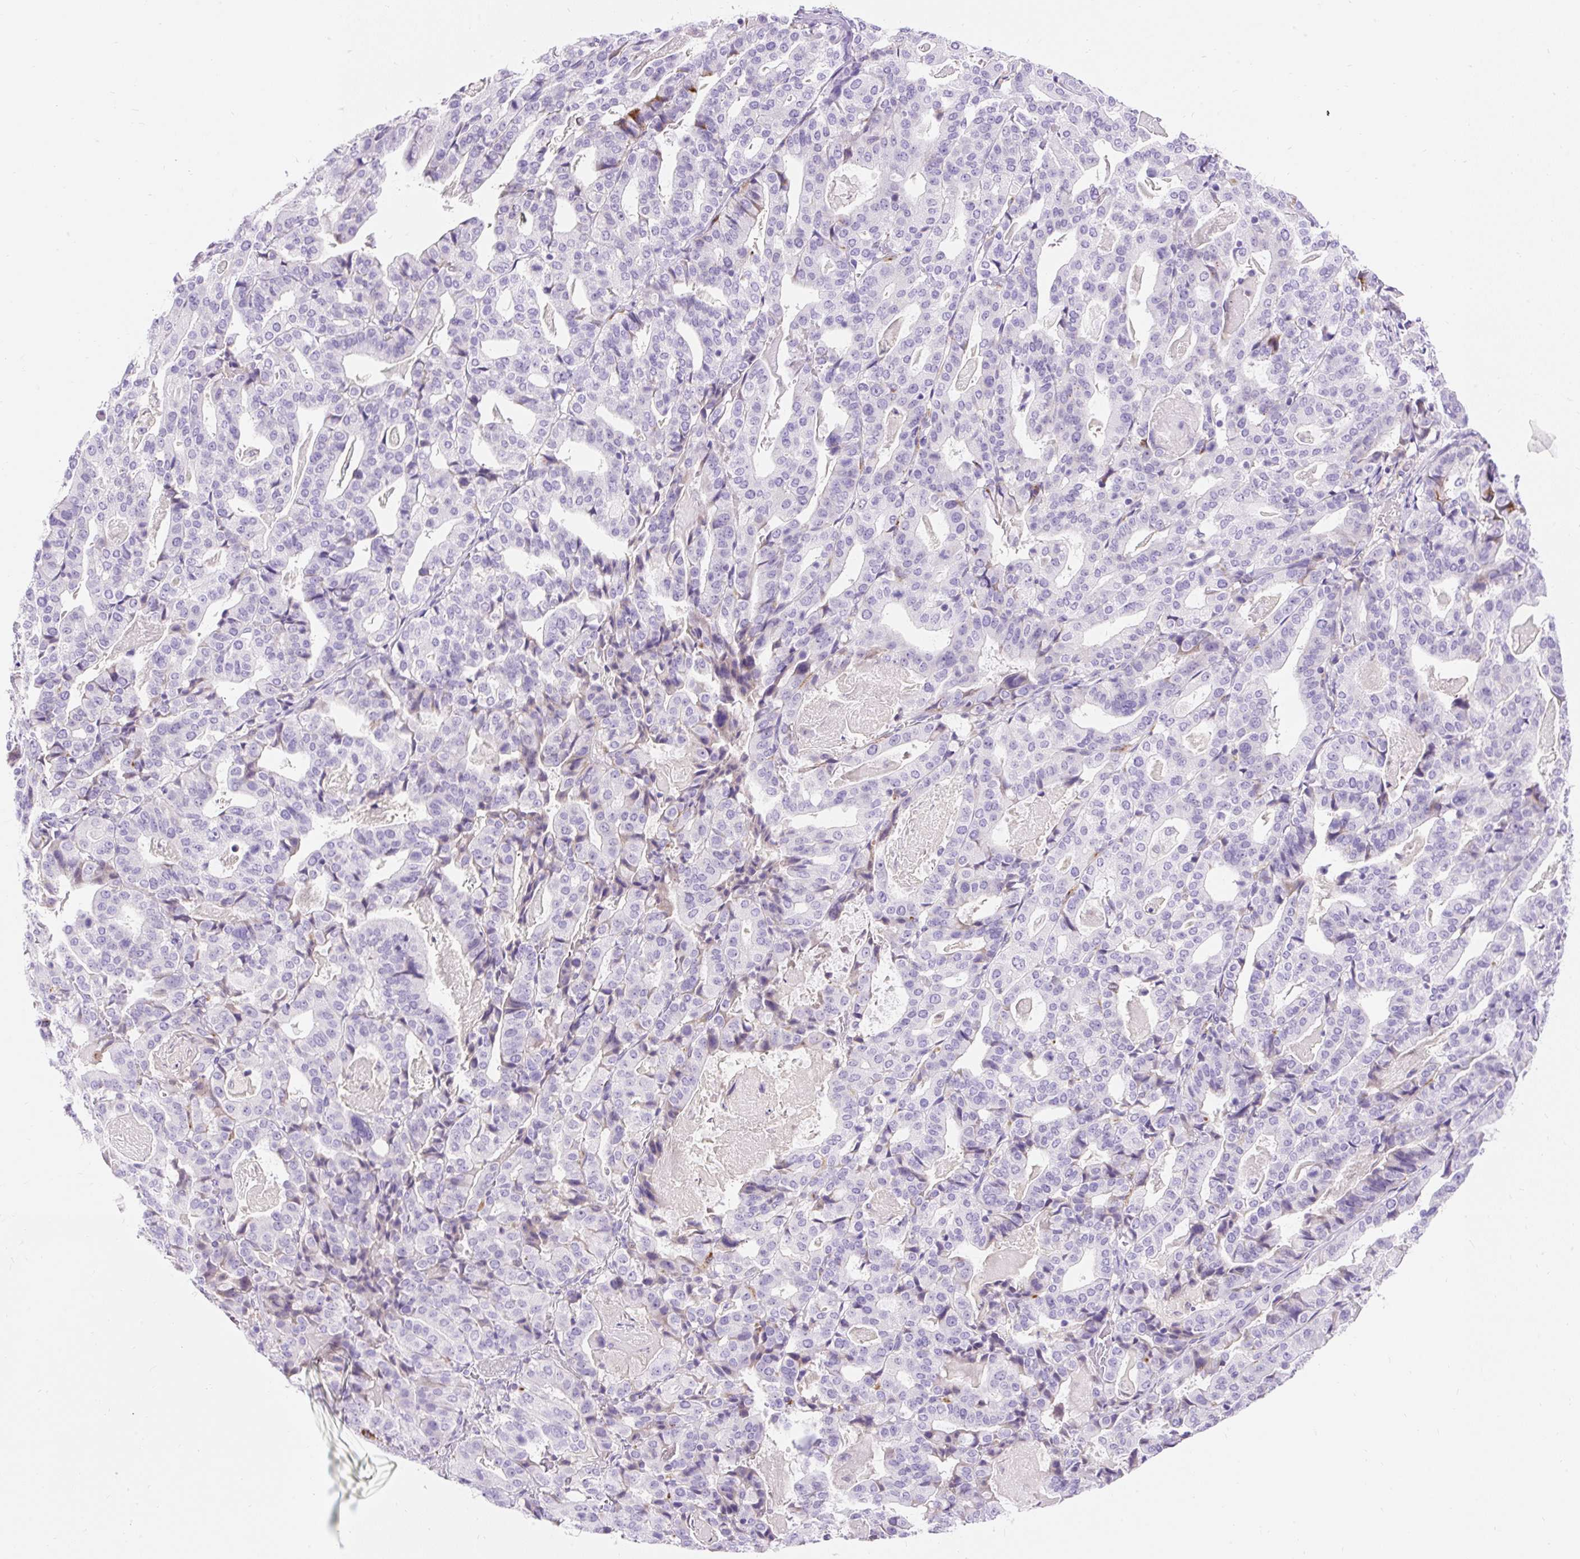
{"staining": {"intensity": "negative", "quantity": "none", "location": "none"}, "tissue": "stomach cancer", "cell_type": "Tumor cells", "image_type": "cancer", "snomed": [{"axis": "morphology", "description": "Adenocarcinoma, NOS"}, {"axis": "topography", "description": "Stomach"}], "caption": "Tumor cells are negative for brown protein staining in stomach cancer (adenocarcinoma).", "gene": "TMEM150C", "patient": {"sex": "male", "age": 48}}